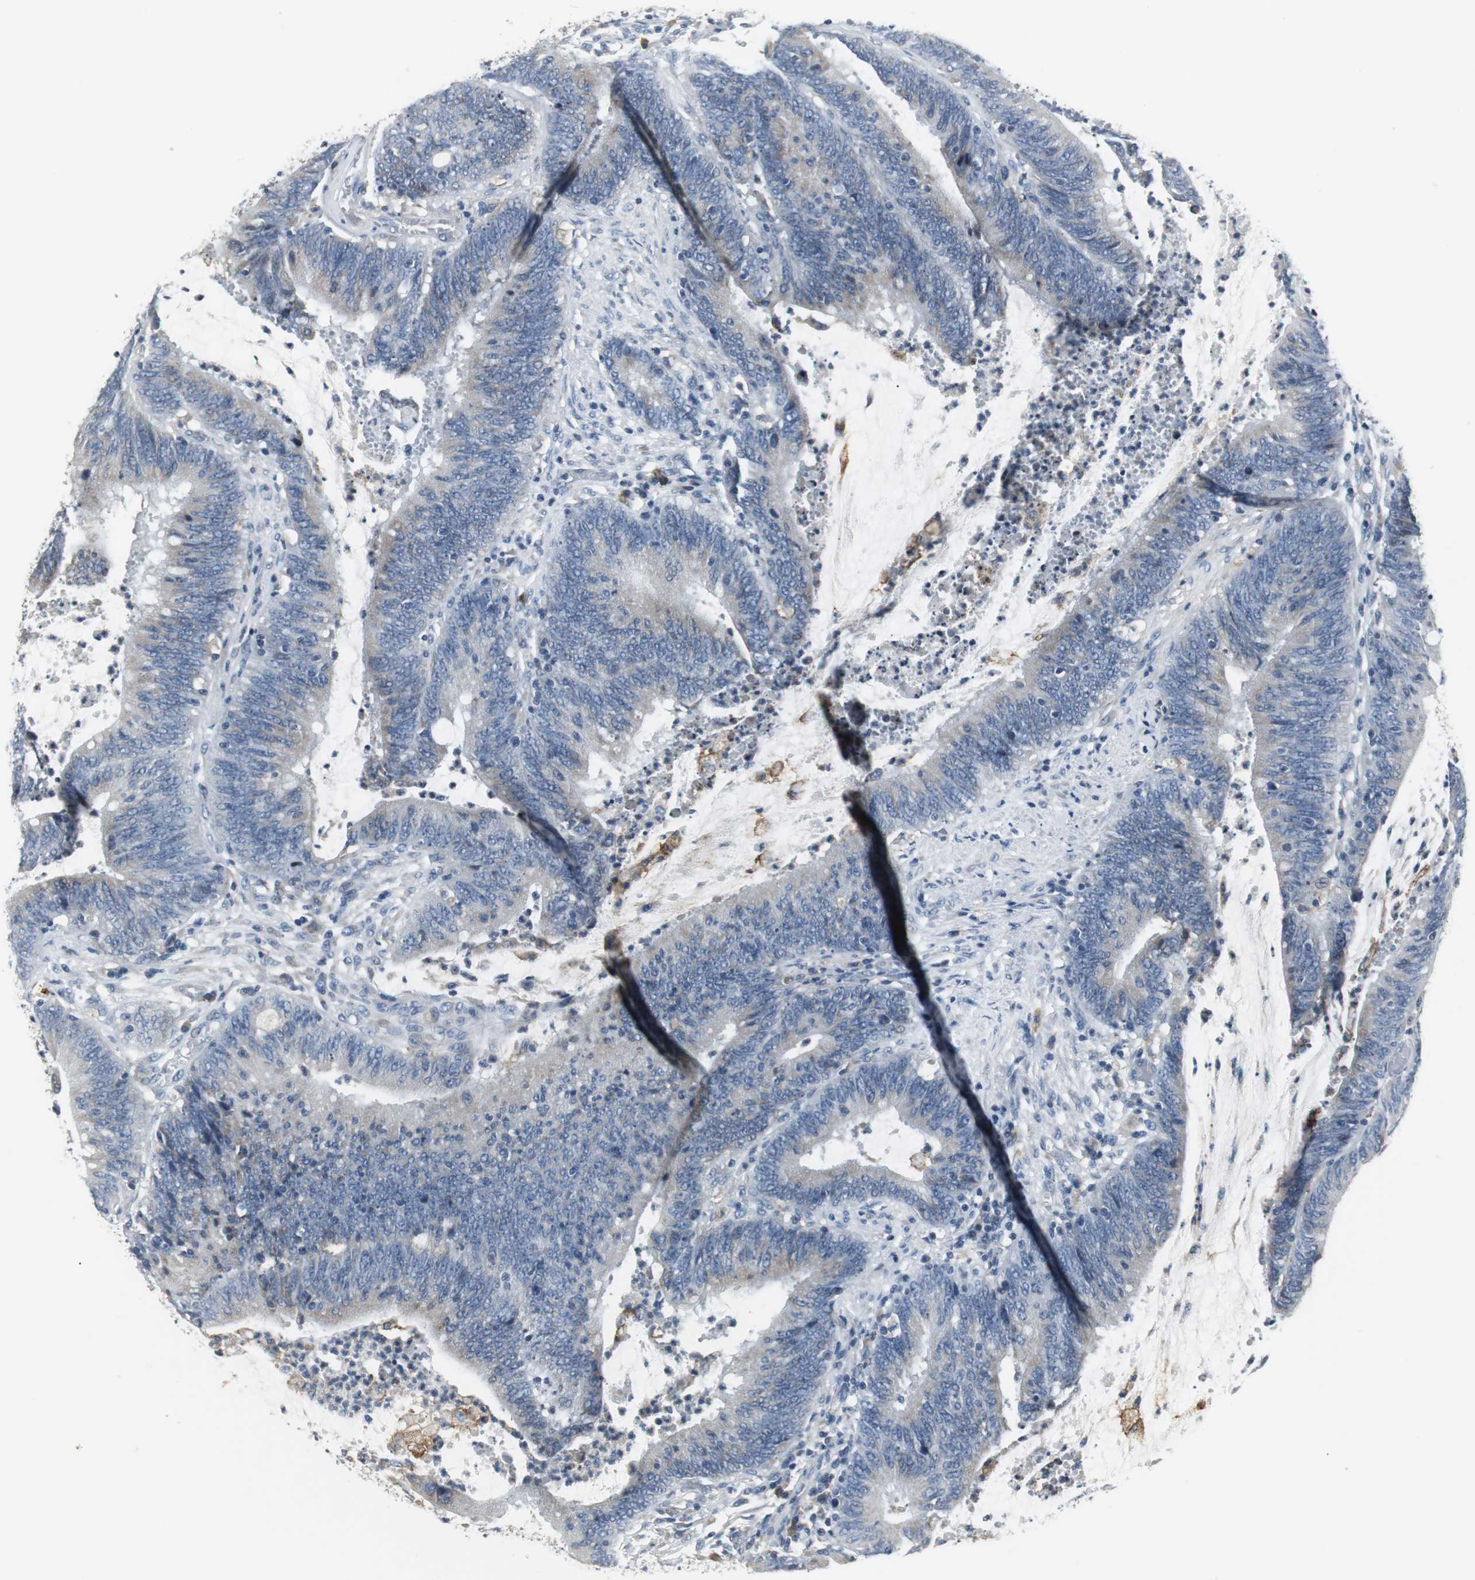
{"staining": {"intensity": "weak", "quantity": "25%-75%", "location": "cytoplasmic/membranous"}, "tissue": "colorectal cancer", "cell_type": "Tumor cells", "image_type": "cancer", "snomed": [{"axis": "morphology", "description": "Adenocarcinoma, NOS"}, {"axis": "topography", "description": "Rectum"}], "caption": "Weak cytoplasmic/membranous staining is seen in approximately 25%-75% of tumor cells in colorectal adenocarcinoma. The staining was performed using DAB (3,3'-diaminobenzidine), with brown indicating positive protein expression. Nuclei are stained blue with hematoxylin.", "gene": "SLC2A5", "patient": {"sex": "female", "age": 66}}